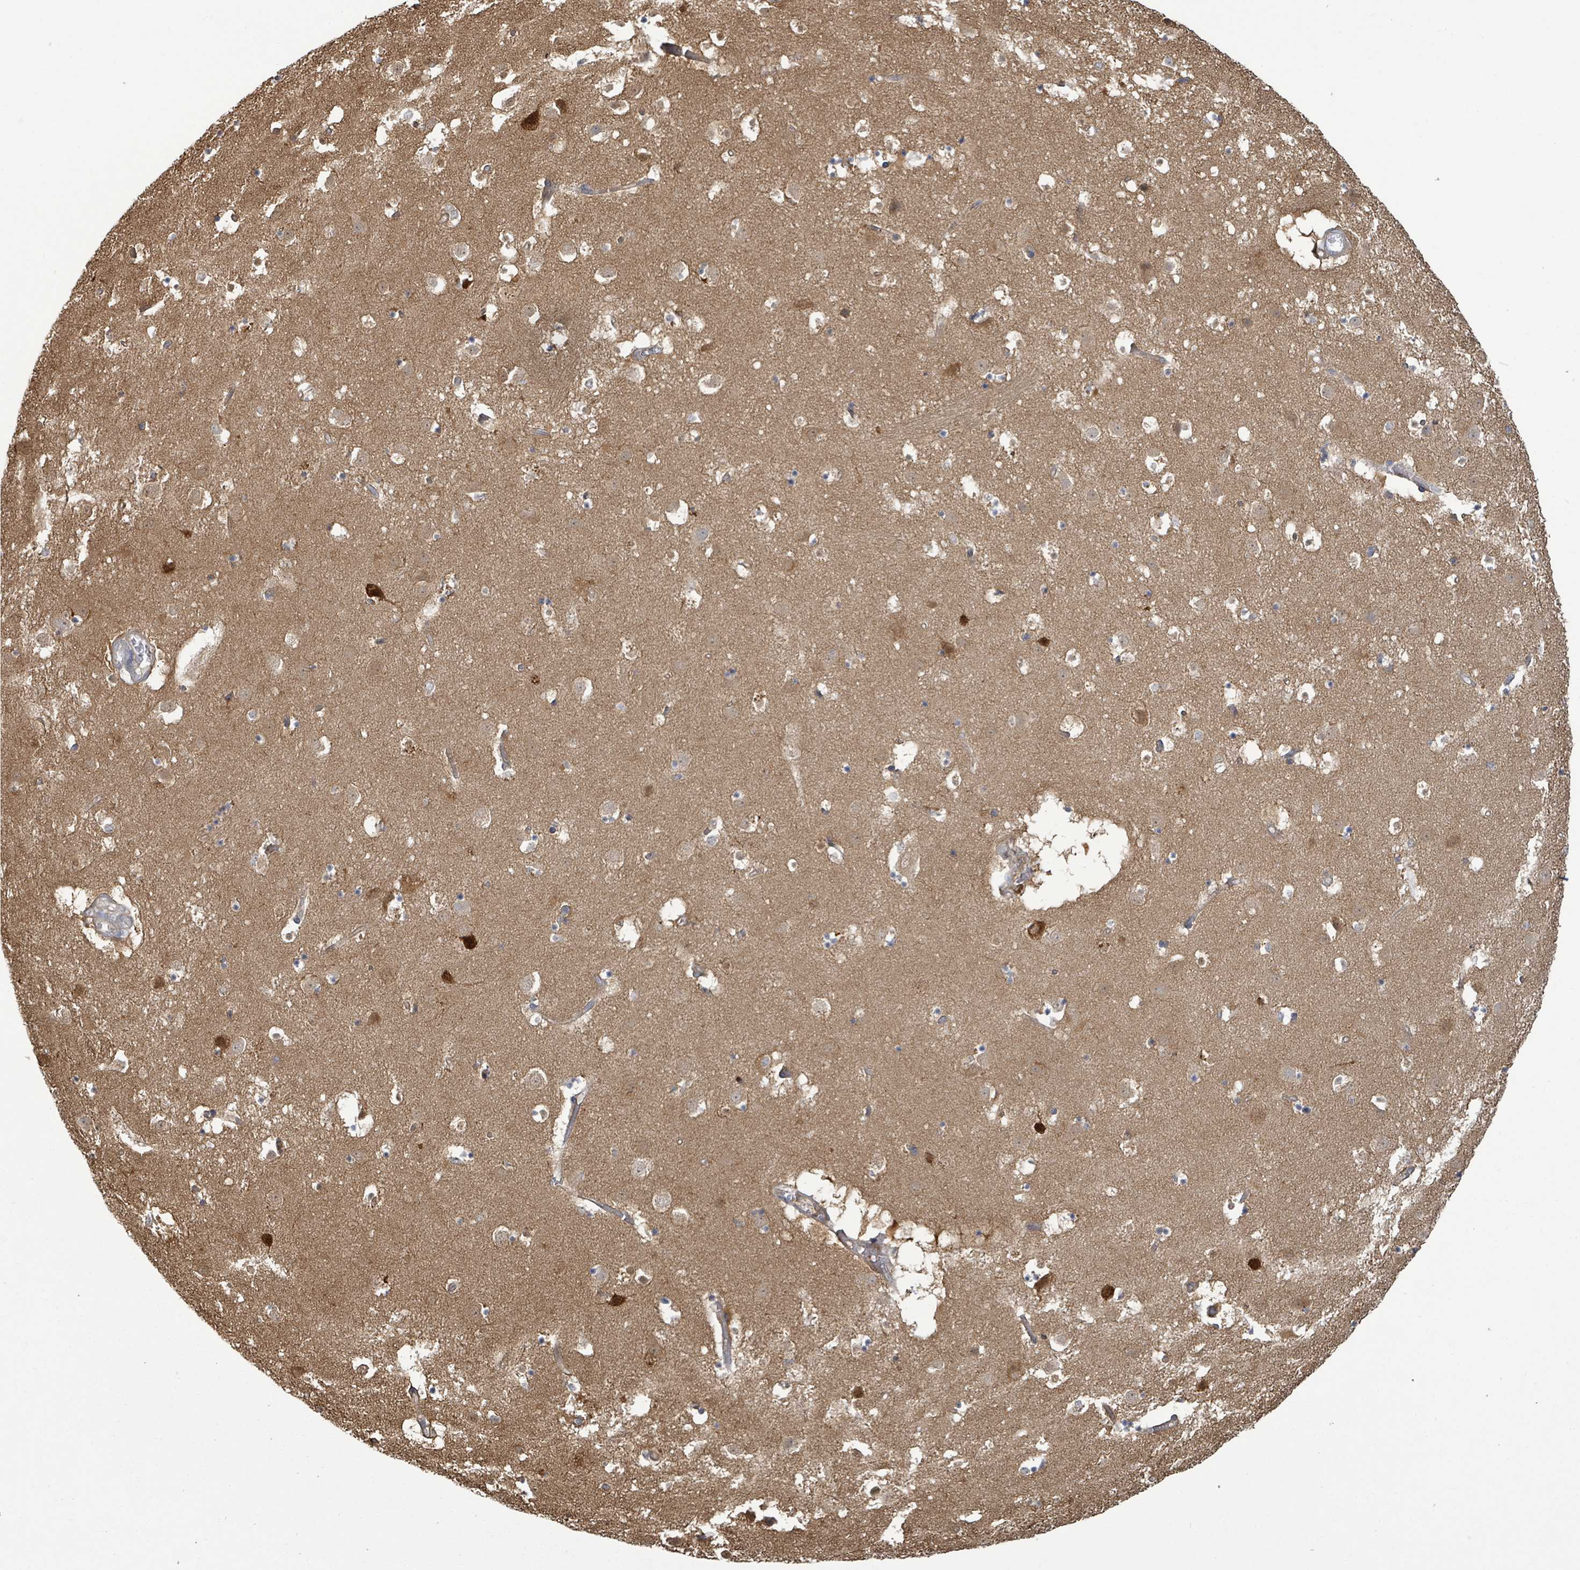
{"staining": {"intensity": "negative", "quantity": "none", "location": "none"}, "tissue": "caudate", "cell_type": "Glial cells", "image_type": "normal", "snomed": [{"axis": "morphology", "description": "Normal tissue, NOS"}, {"axis": "topography", "description": "Lateral ventricle wall"}], "caption": "A photomicrograph of caudate stained for a protein demonstrates no brown staining in glial cells. (Brightfield microscopy of DAB immunohistochemistry (IHC) at high magnification).", "gene": "PGAM1", "patient": {"sex": "male", "age": 58}}